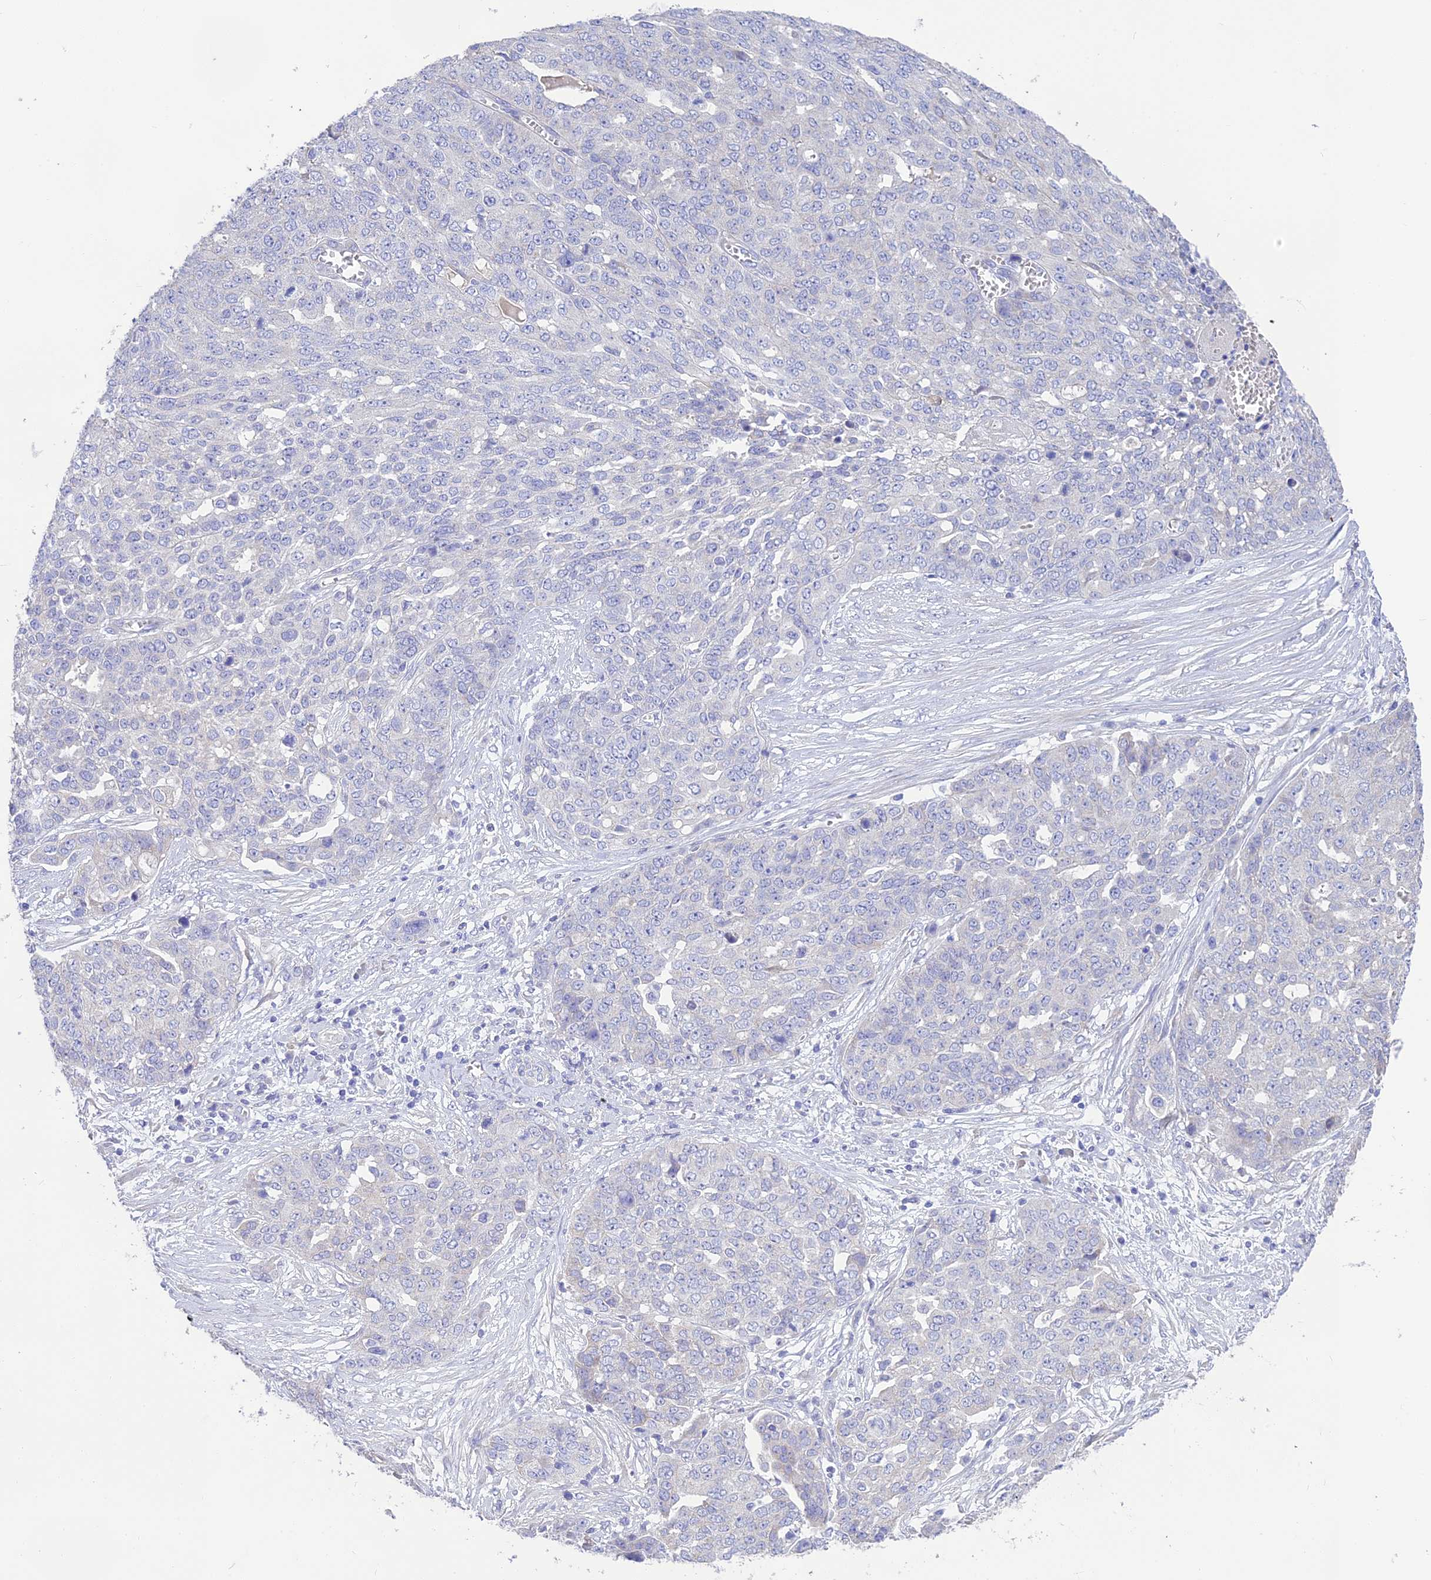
{"staining": {"intensity": "negative", "quantity": "none", "location": "none"}, "tissue": "ovarian cancer", "cell_type": "Tumor cells", "image_type": "cancer", "snomed": [{"axis": "morphology", "description": "Cystadenocarcinoma, serous, NOS"}, {"axis": "topography", "description": "Soft tissue"}, {"axis": "topography", "description": "Ovary"}], "caption": "The histopathology image displays no significant expression in tumor cells of ovarian serous cystadenocarcinoma.", "gene": "HSD17B2", "patient": {"sex": "female", "age": 57}}